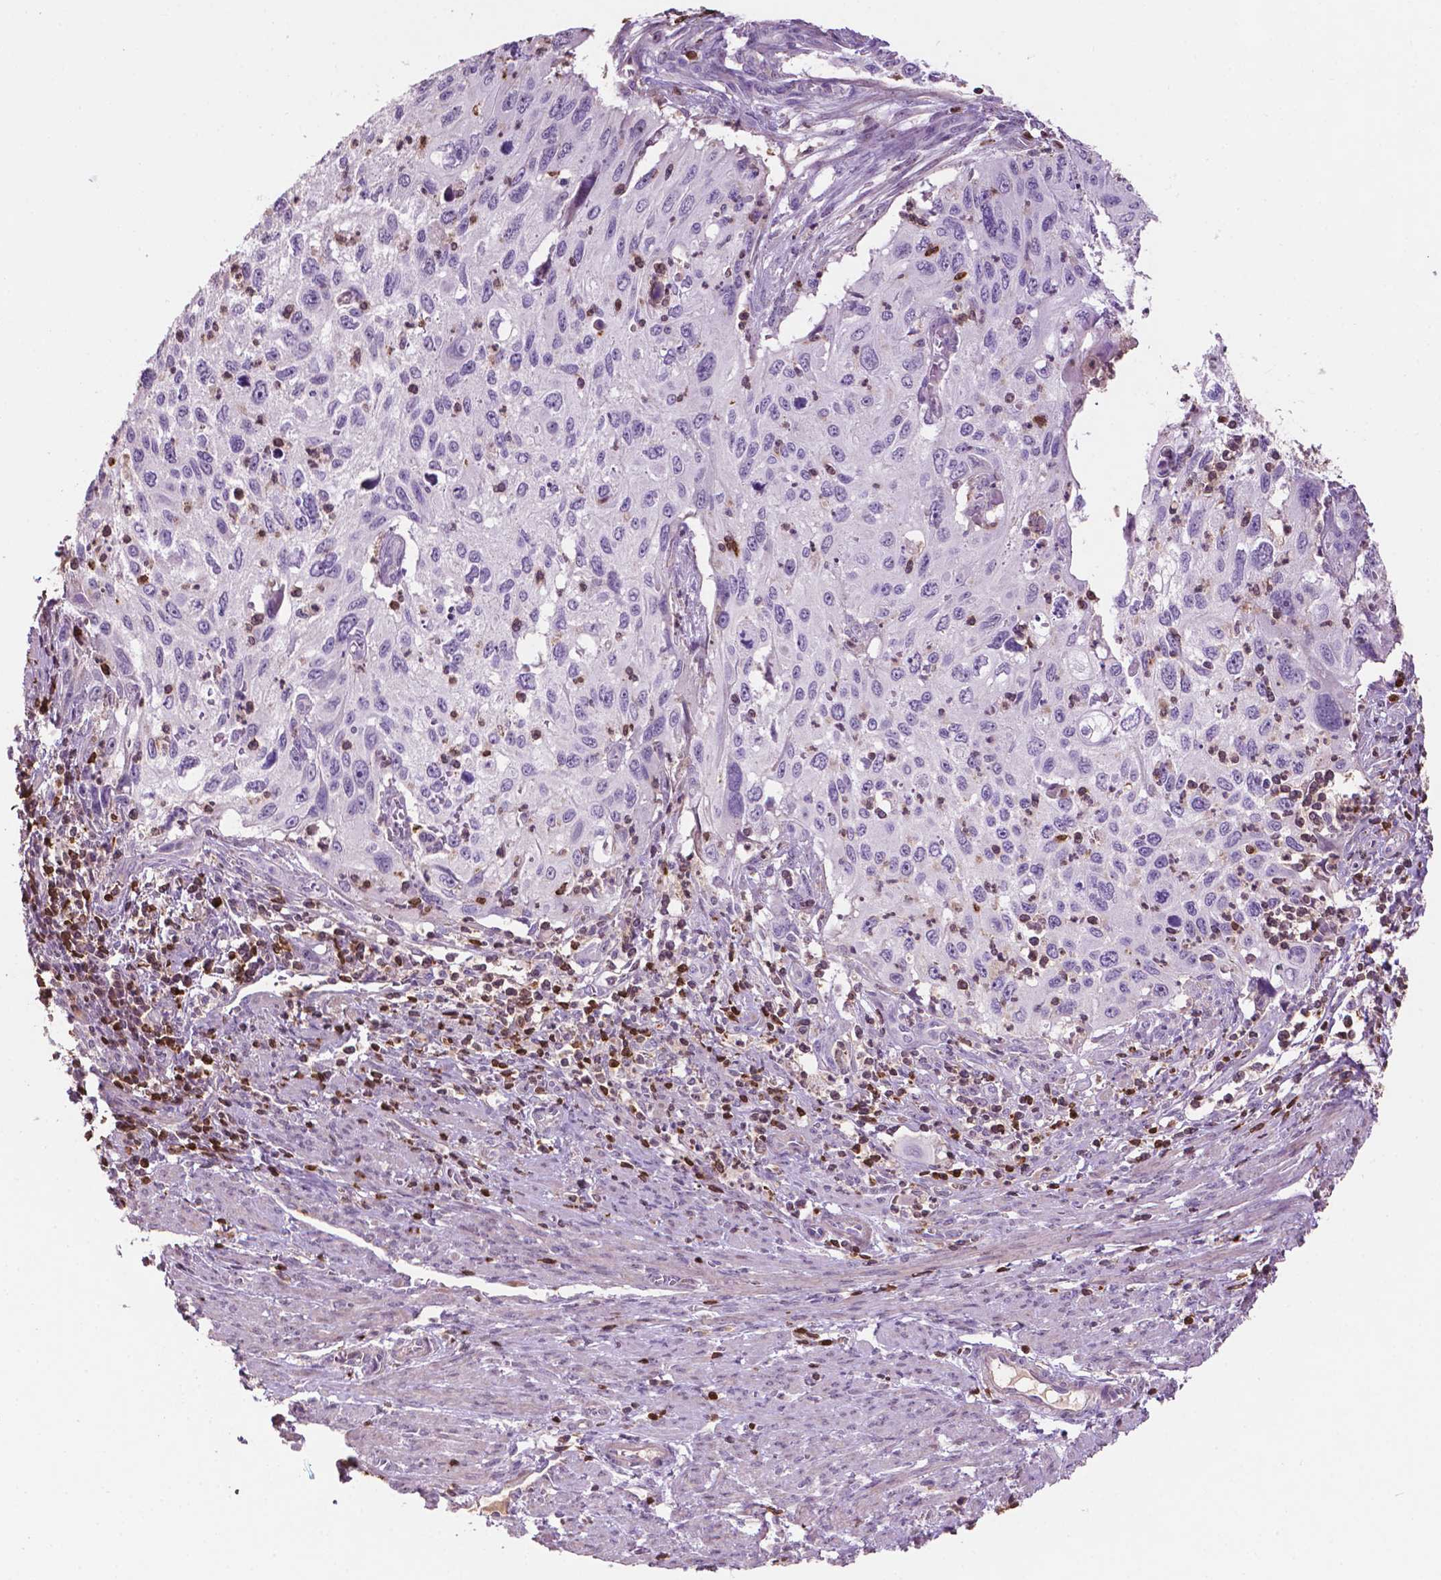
{"staining": {"intensity": "negative", "quantity": "none", "location": "none"}, "tissue": "cervical cancer", "cell_type": "Tumor cells", "image_type": "cancer", "snomed": [{"axis": "morphology", "description": "Squamous cell carcinoma, NOS"}, {"axis": "topography", "description": "Cervix"}], "caption": "This photomicrograph is of cervical cancer stained with immunohistochemistry to label a protein in brown with the nuclei are counter-stained blue. There is no positivity in tumor cells.", "gene": "TBC1D10C", "patient": {"sex": "female", "age": 70}}